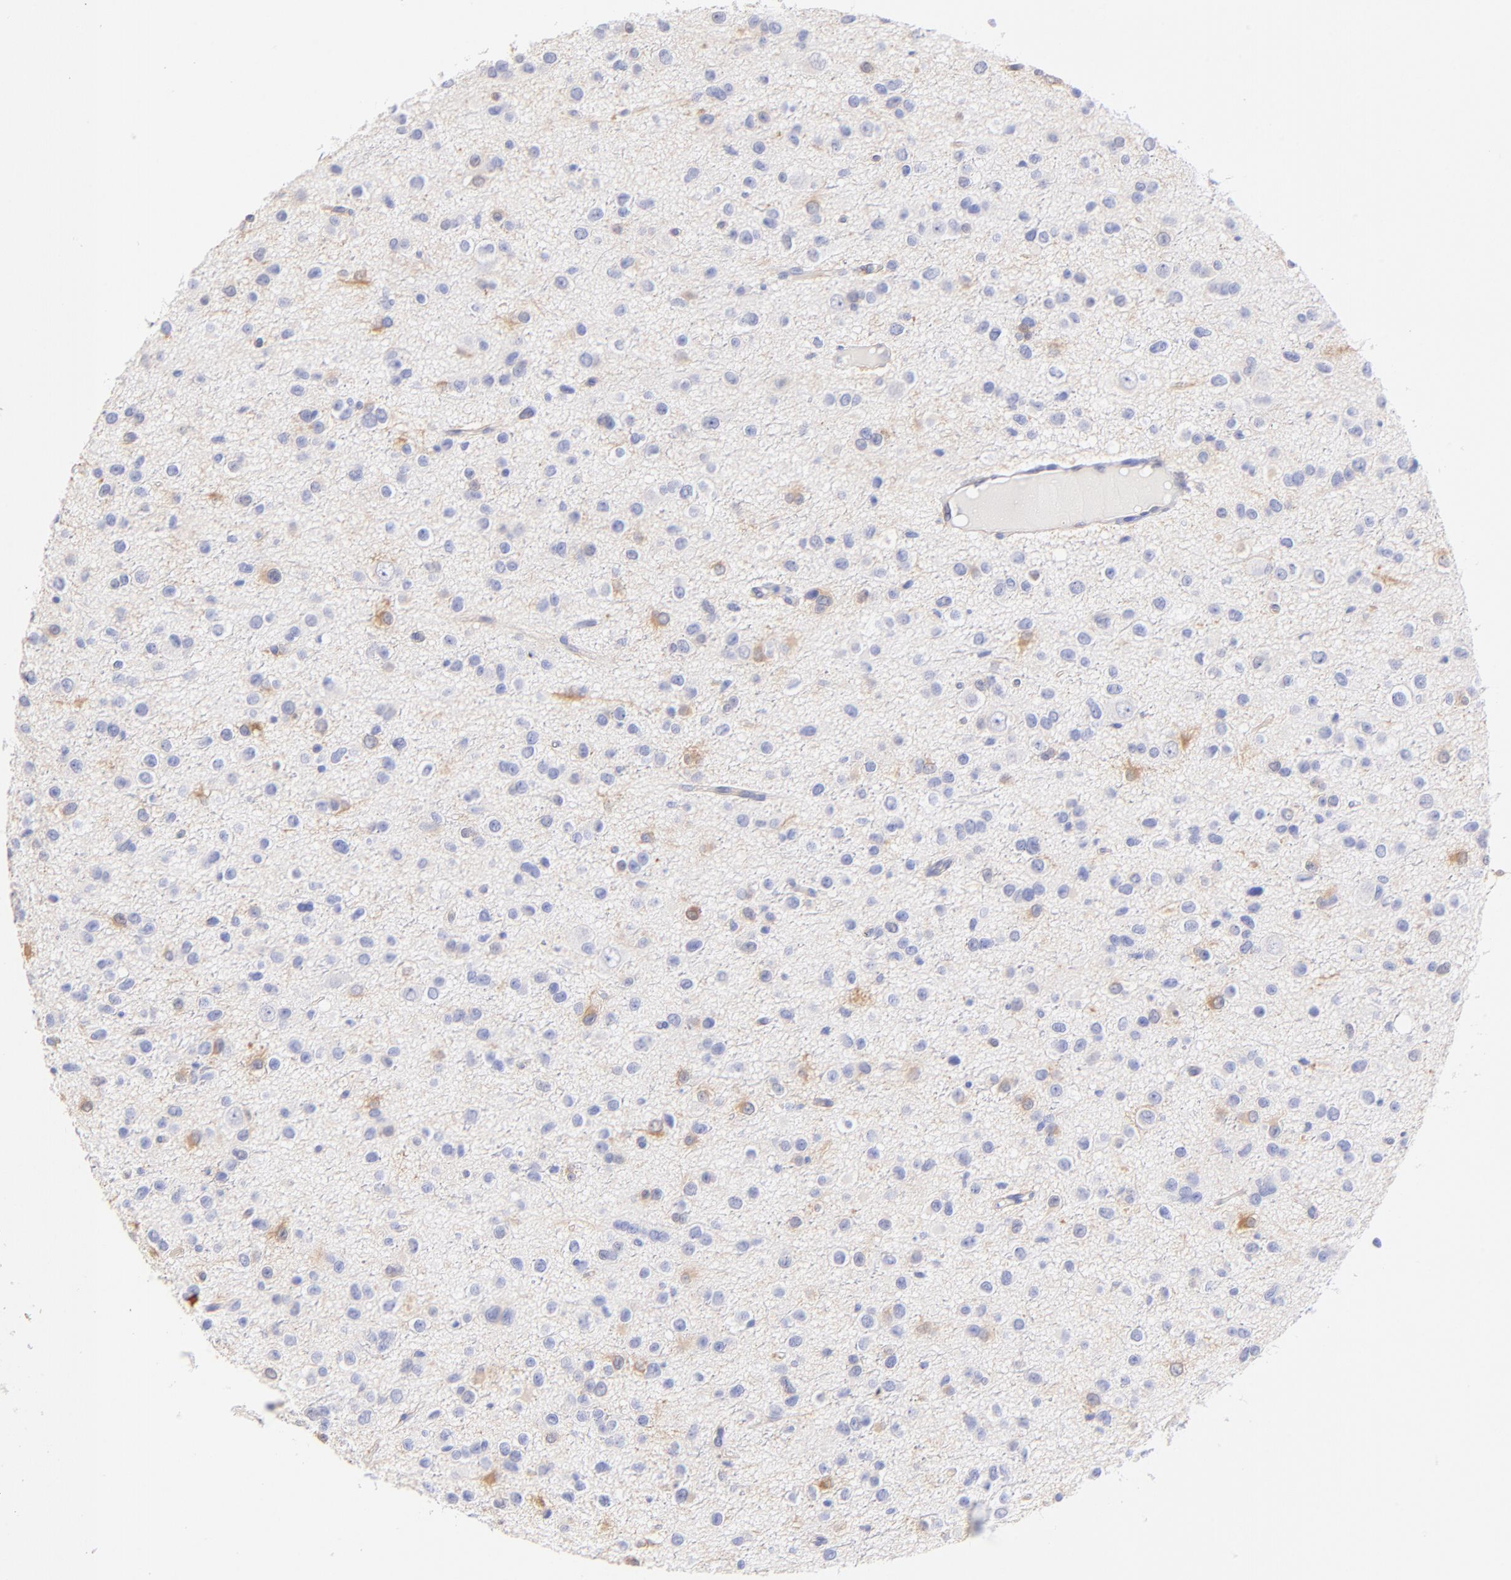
{"staining": {"intensity": "weak", "quantity": "<25%", "location": "cytoplasmic/membranous"}, "tissue": "glioma", "cell_type": "Tumor cells", "image_type": "cancer", "snomed": [{"axis": "morphology", "description": "Glioma, malignant, Low grade"}, {"axis": "topography", "description": "Brain"}], "caption": "Immunohistochemical staining of human glioma demonstrates no significant positivity in tumor cells.", "gene": "ALDH1A1", "patient": {"sex": "male", "age": 42}}